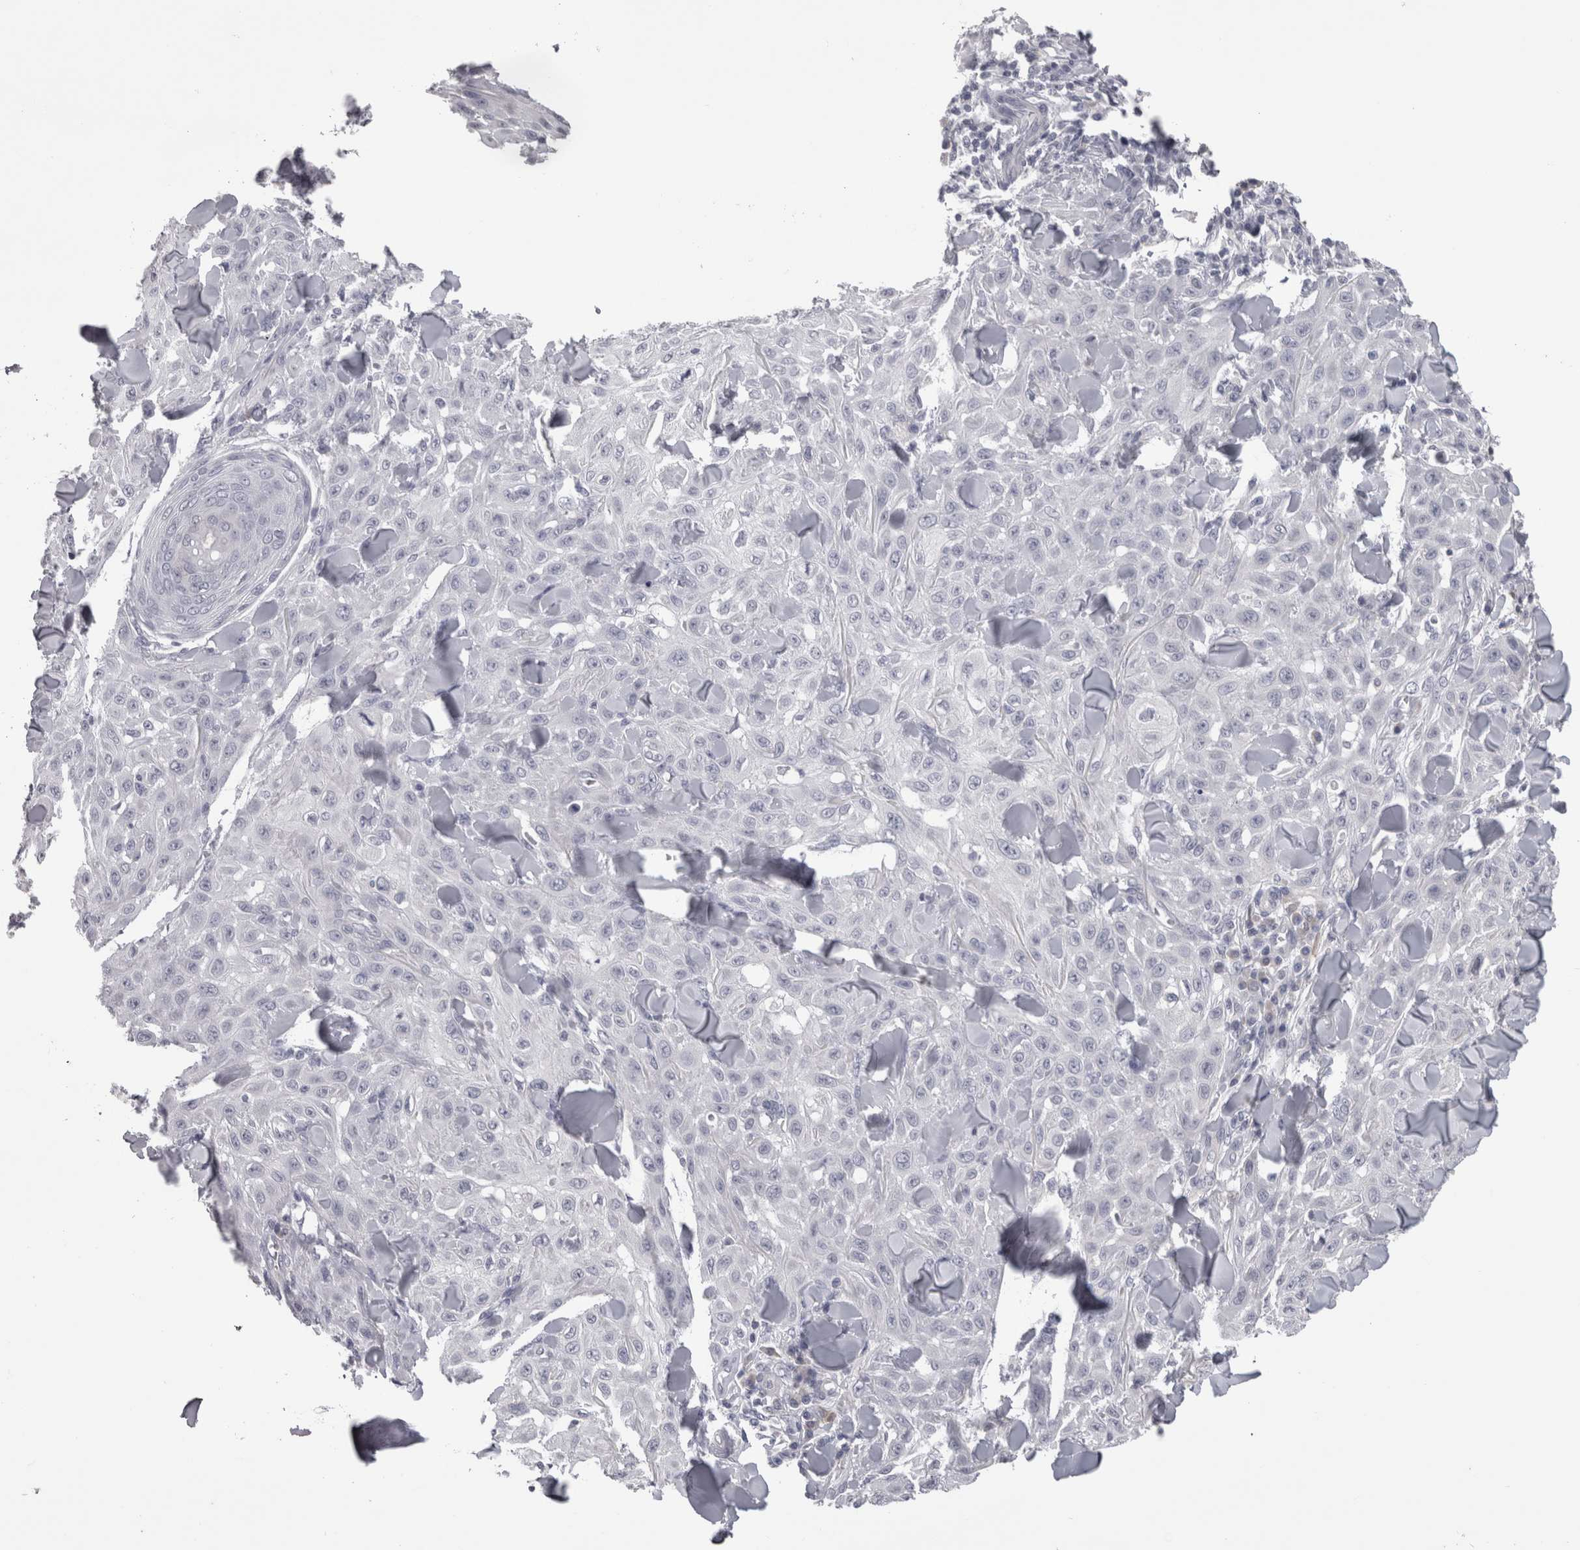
{"staining": {"intensity": "negative", "quantity": "none", "location": "none"}, "tissue": "skin cancer", "cell_type": "Tumor cells", "image_type": "cancer", "snomed": [{"axis": "morphology", "description": "Squamous cell carcinoma, NOS"}, {"axis": "topography", "description": "Skin"}], "caption": "High magnification brightfield microscopy of skin squamous cell carcinoma stained with DAB (brown) and counterstained with hematoxylin (blue): tumor cells show no significant expression. (Immunohistochemistry (ihc), brightfield microscopy, high magnification).", "gene": "PON3", "patient": {"sex": "male", "age": 24}}